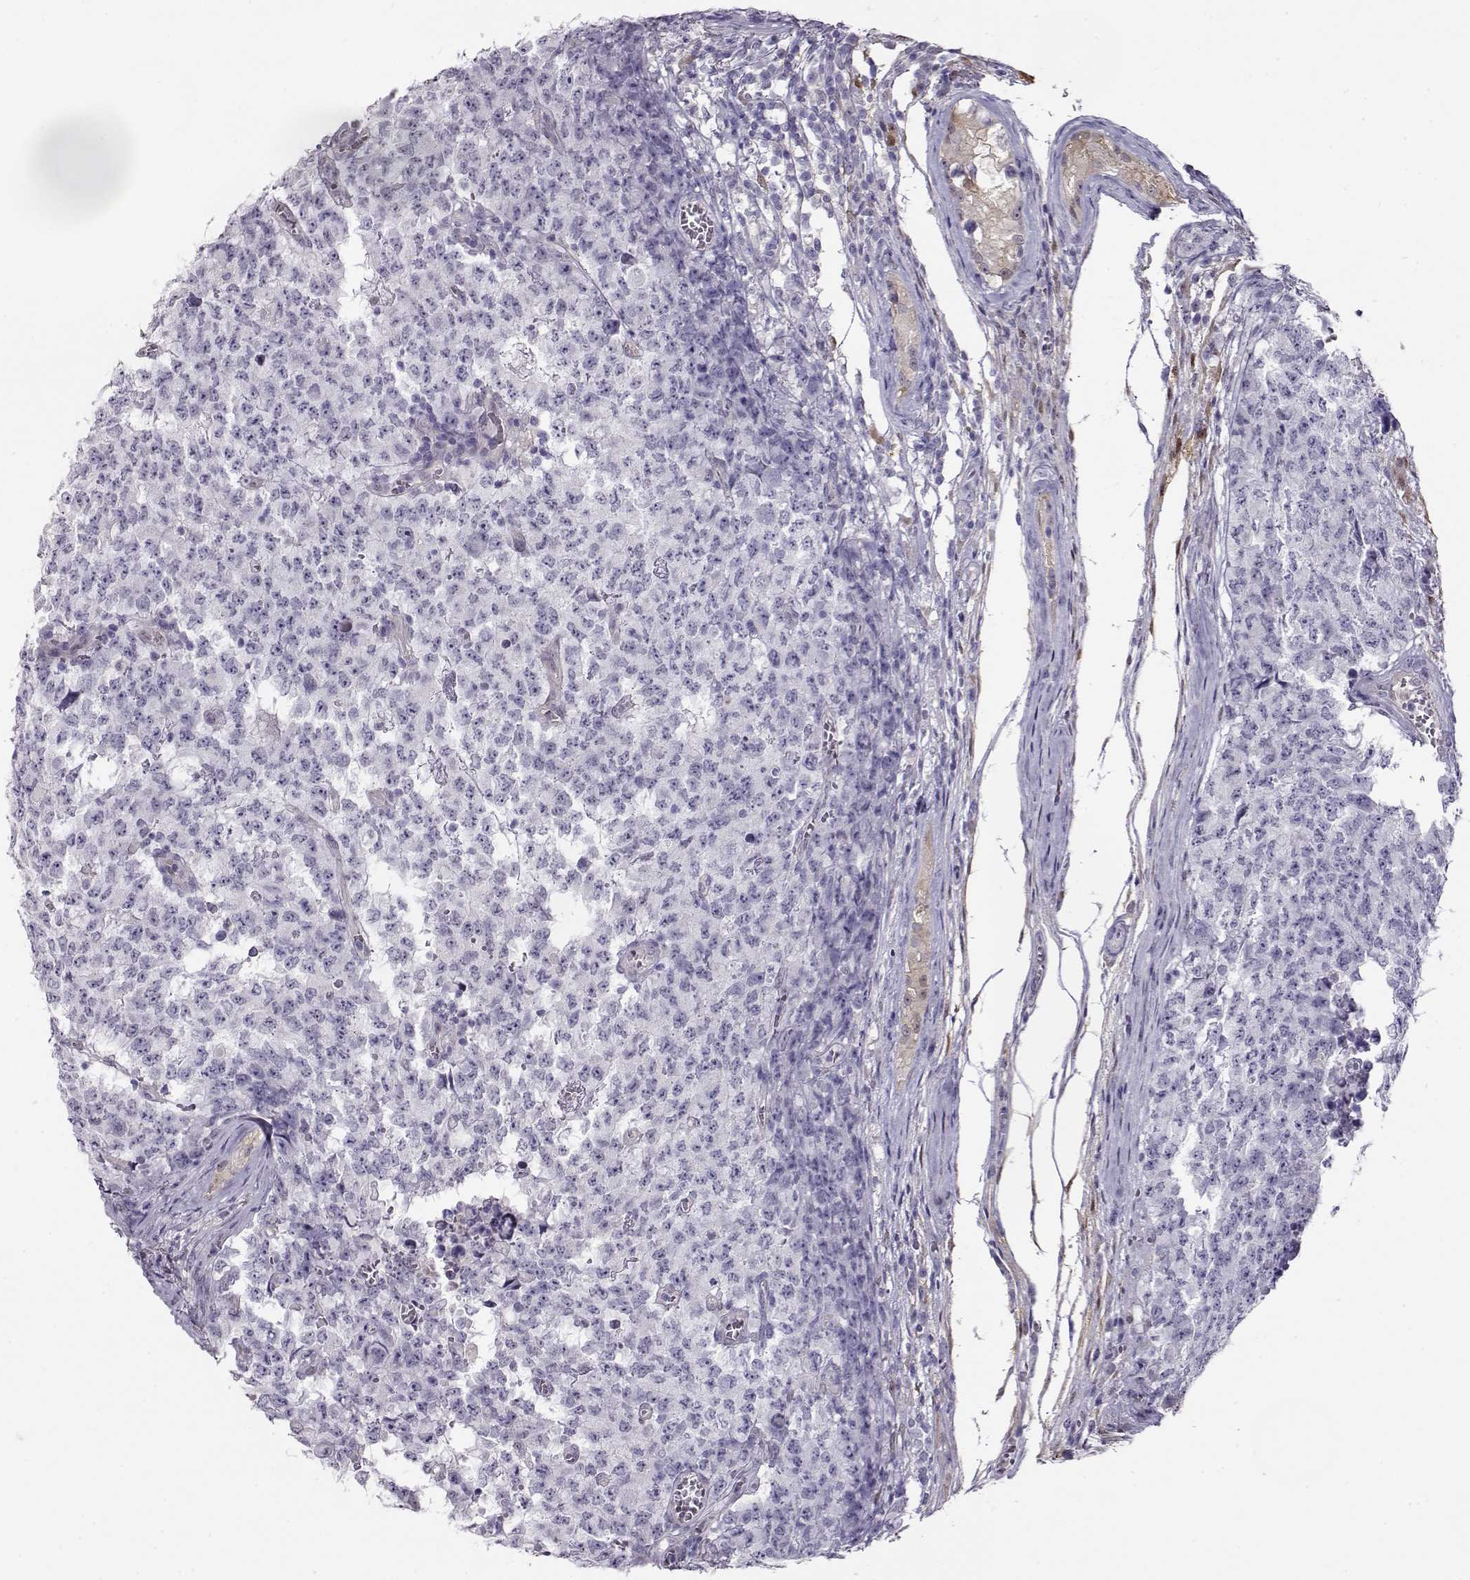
{"staining": {"intensity": "negative", "quantity": "none", "location": "none"}, "tissue": "testis cancer", "cell_type": "Tumor cells", "image_type": "cancer", "snomed": [{"axis": "morphology", "description": "Carcinoma, Embryonal, NOS"}, {"axis": "topography", "description": "Testis"}], "caption": "Immunohistochemistry histopathology image of human testis embryonal carcinoma stained for a protein (brown), which displays no positivity in tumor cells.", "gene": "CCR8", "patient": {"sex": "male", "age": 23}}